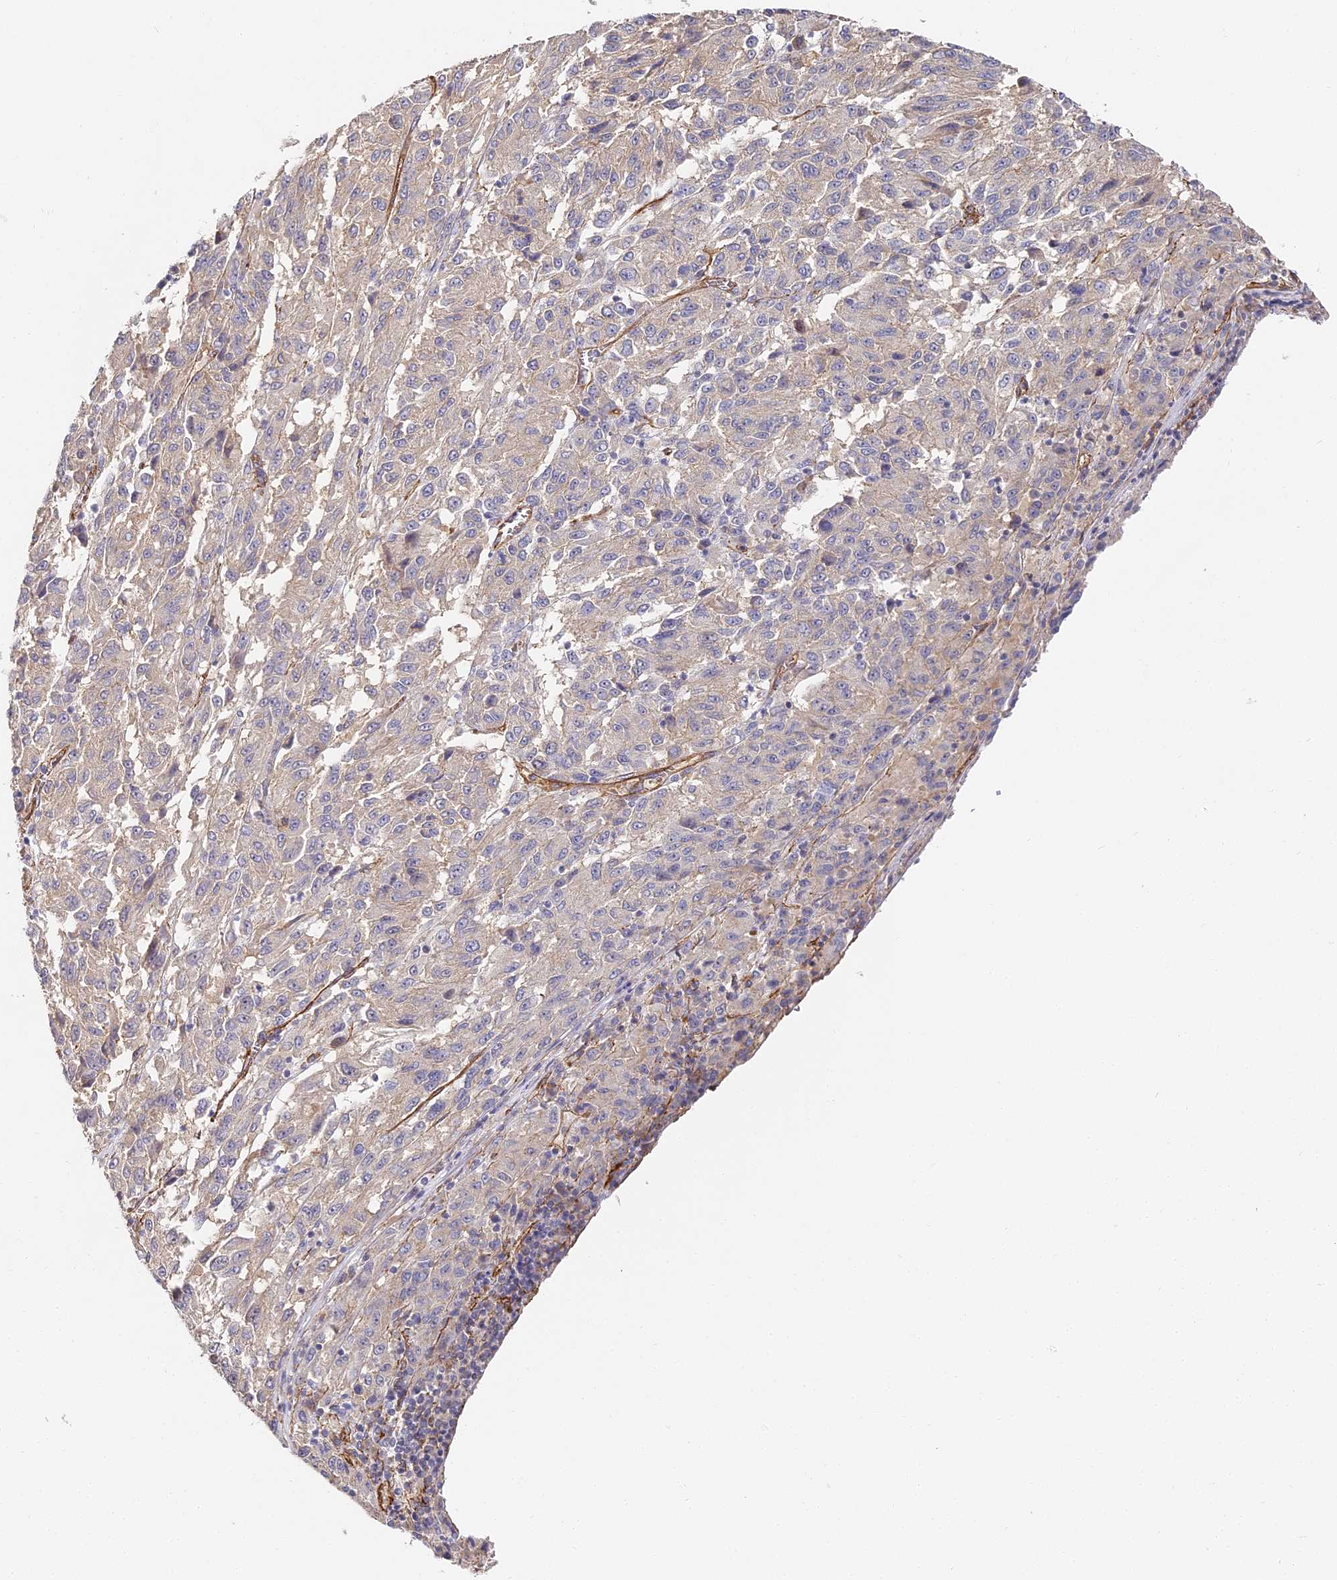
{"staining": {"intensity": "negative", "quantity": "none", "location": "none"}, "tissue": "melanoma", "cell_type": "Tumor cells", "image_type": "cancer", "snomed": [{"axis": "morphology", "description": "Malignant melanoma, Metastatic site"}, {"axis": "topography", "description": "Lung"}], "caption": "This is an IHC micrograph of human malignant melanoma (metastatic site). There is no staining in tumor cells.", "gene": "CCDC30", "patient": {"sex": "male", "age": 64}}